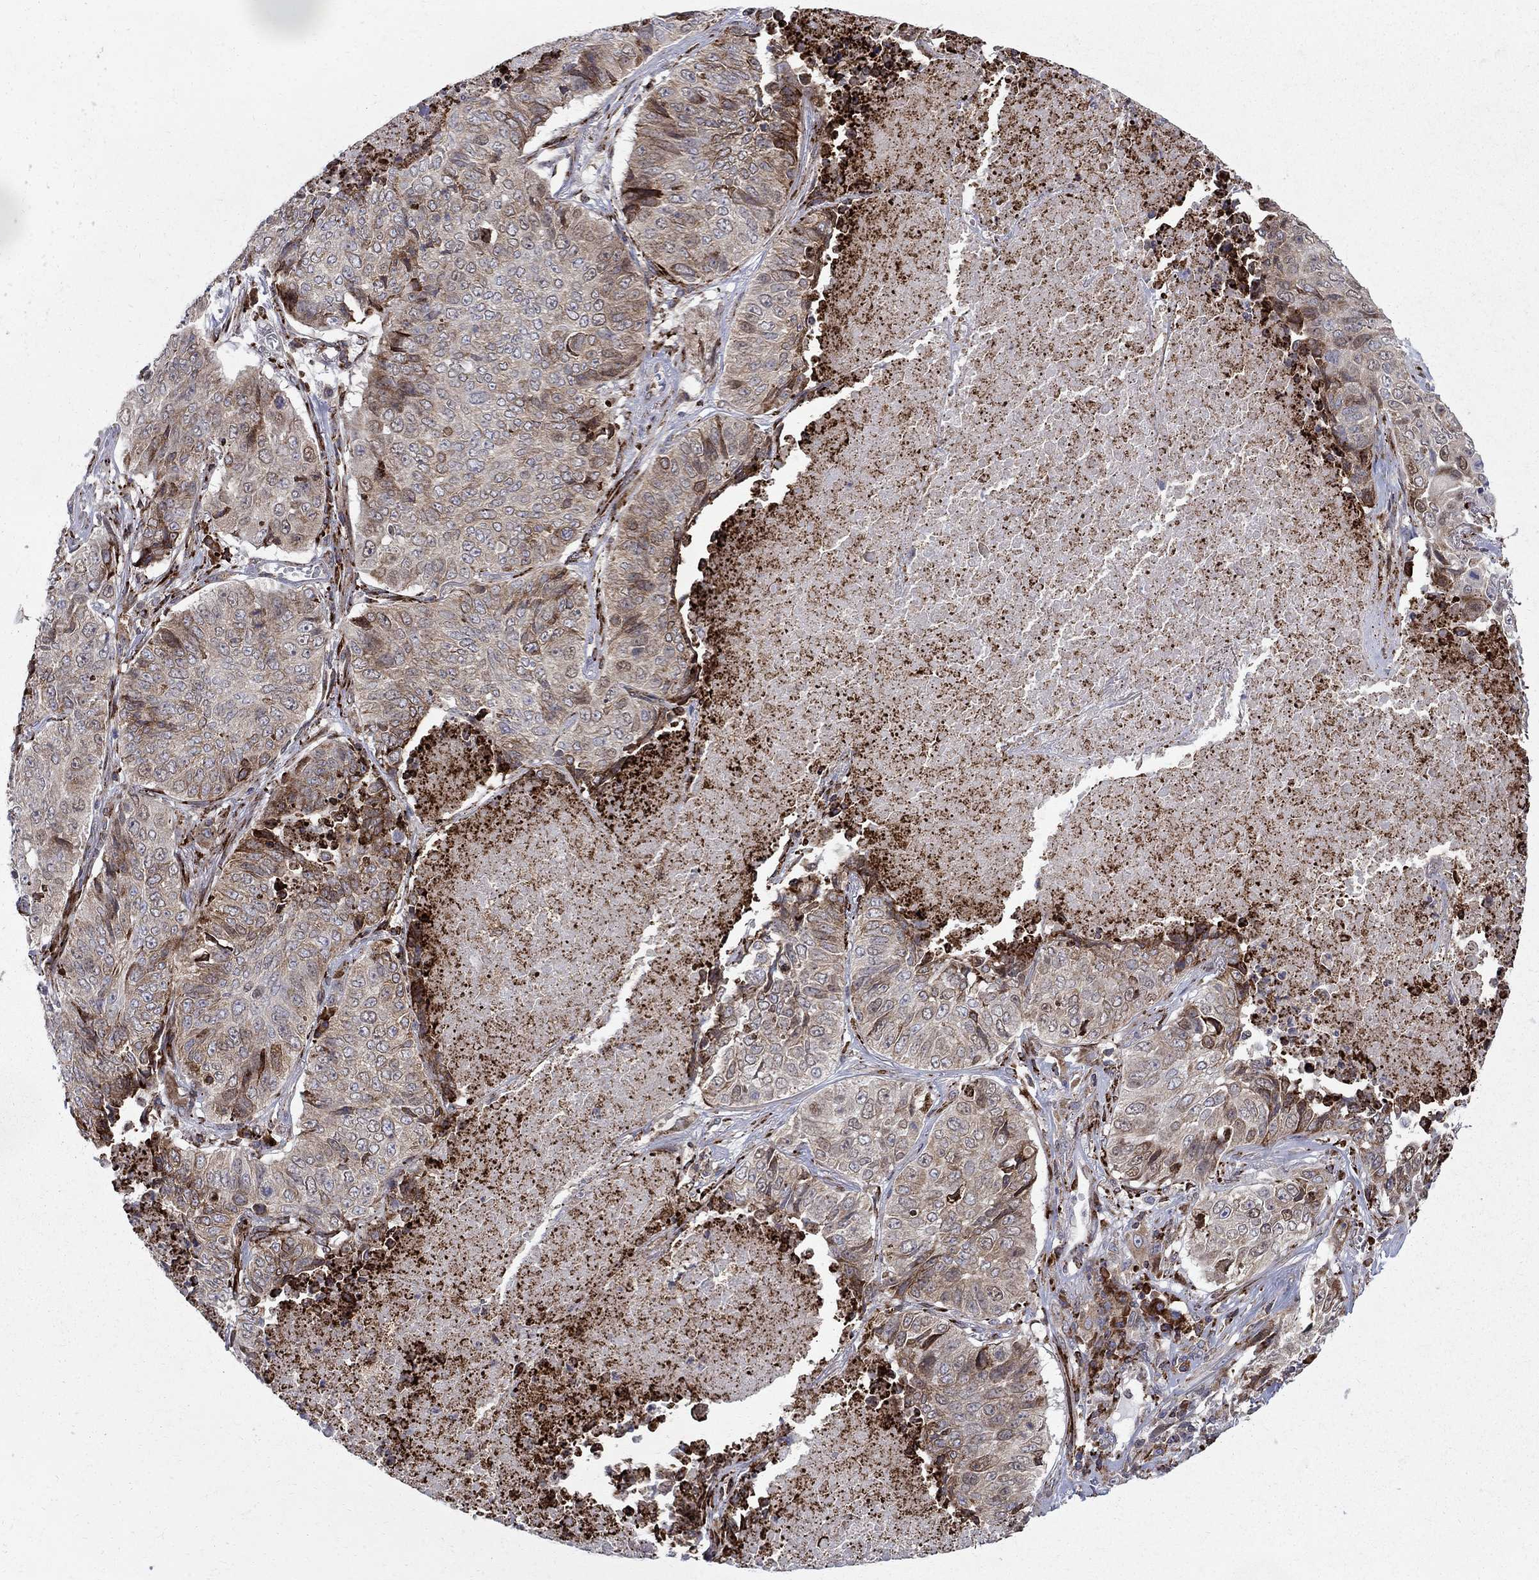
{"staining": {"intensity": "moderate", "quantity": "<25%", "location": "cytoplasmic/membranous,nuclear"}, "tissue": "lung cancer", "cell_type": "Tumor cells", "image_type": "cancer", "snomed": [{"axis": "morphology", "description": "Normal tissue, NOS"}, {"axis": "morphology", "description": "Squamous cell carcinoma, NOS"}, {"axis": "topography", "description": "Bronchus"}, {"axis": "topography", "description": "Lung"}], "caption": "High-magnification brightfield microscopy of lung squamous cell carcinoma stained with DAB (brown) and counterstained with hematoxylin (blue). tumor cells exhibit moderate cytoplasmic/membranous and nuclear positivity is seen in approximately<25% of cells.", "gene": "CAB39L", "patient": {"sex": "male", "age": 64}}